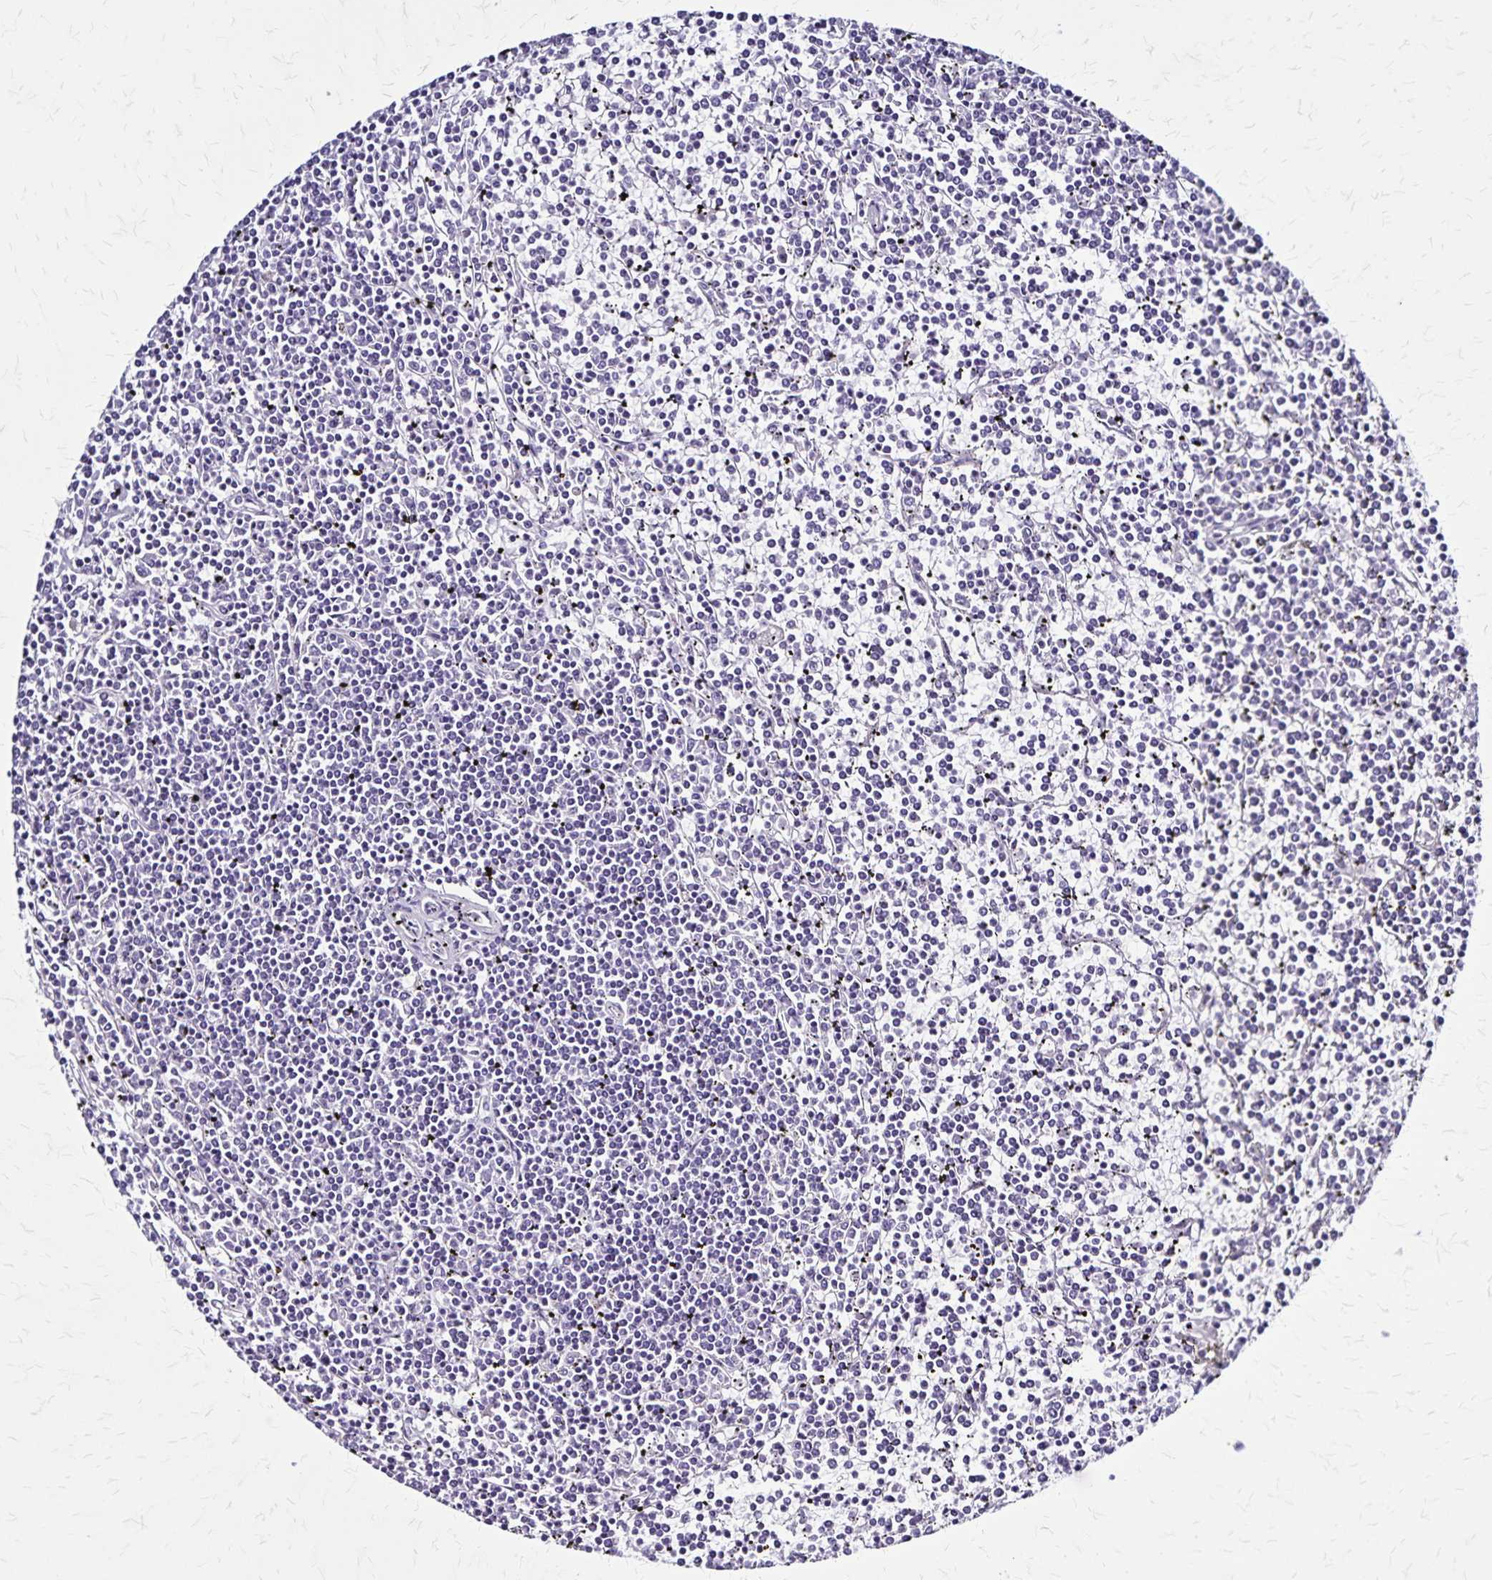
{"staining": {"intensity": "negative", "quantity": "none", "location": "none"}, "tissue": "lymphoma", "cell_type": "Tumor cells", "image_type": "cancer", "snomed": [{"axis": "morphology", "description": "Malignant lymphoma, non-Hodgkin's type, Low grade"}, {"axis": "topography", "description": "Spleen"}], "caption": "Micrograph shows no significant protein staining in tumor cells of low-grade malignant lymphoma, non-Hodgkin's type. (DAB (3,3'-diaminobenzidine) IHC, high magnification).", "gene": "PLXNA4", "patient": {"sex": "female", "age": 19}}